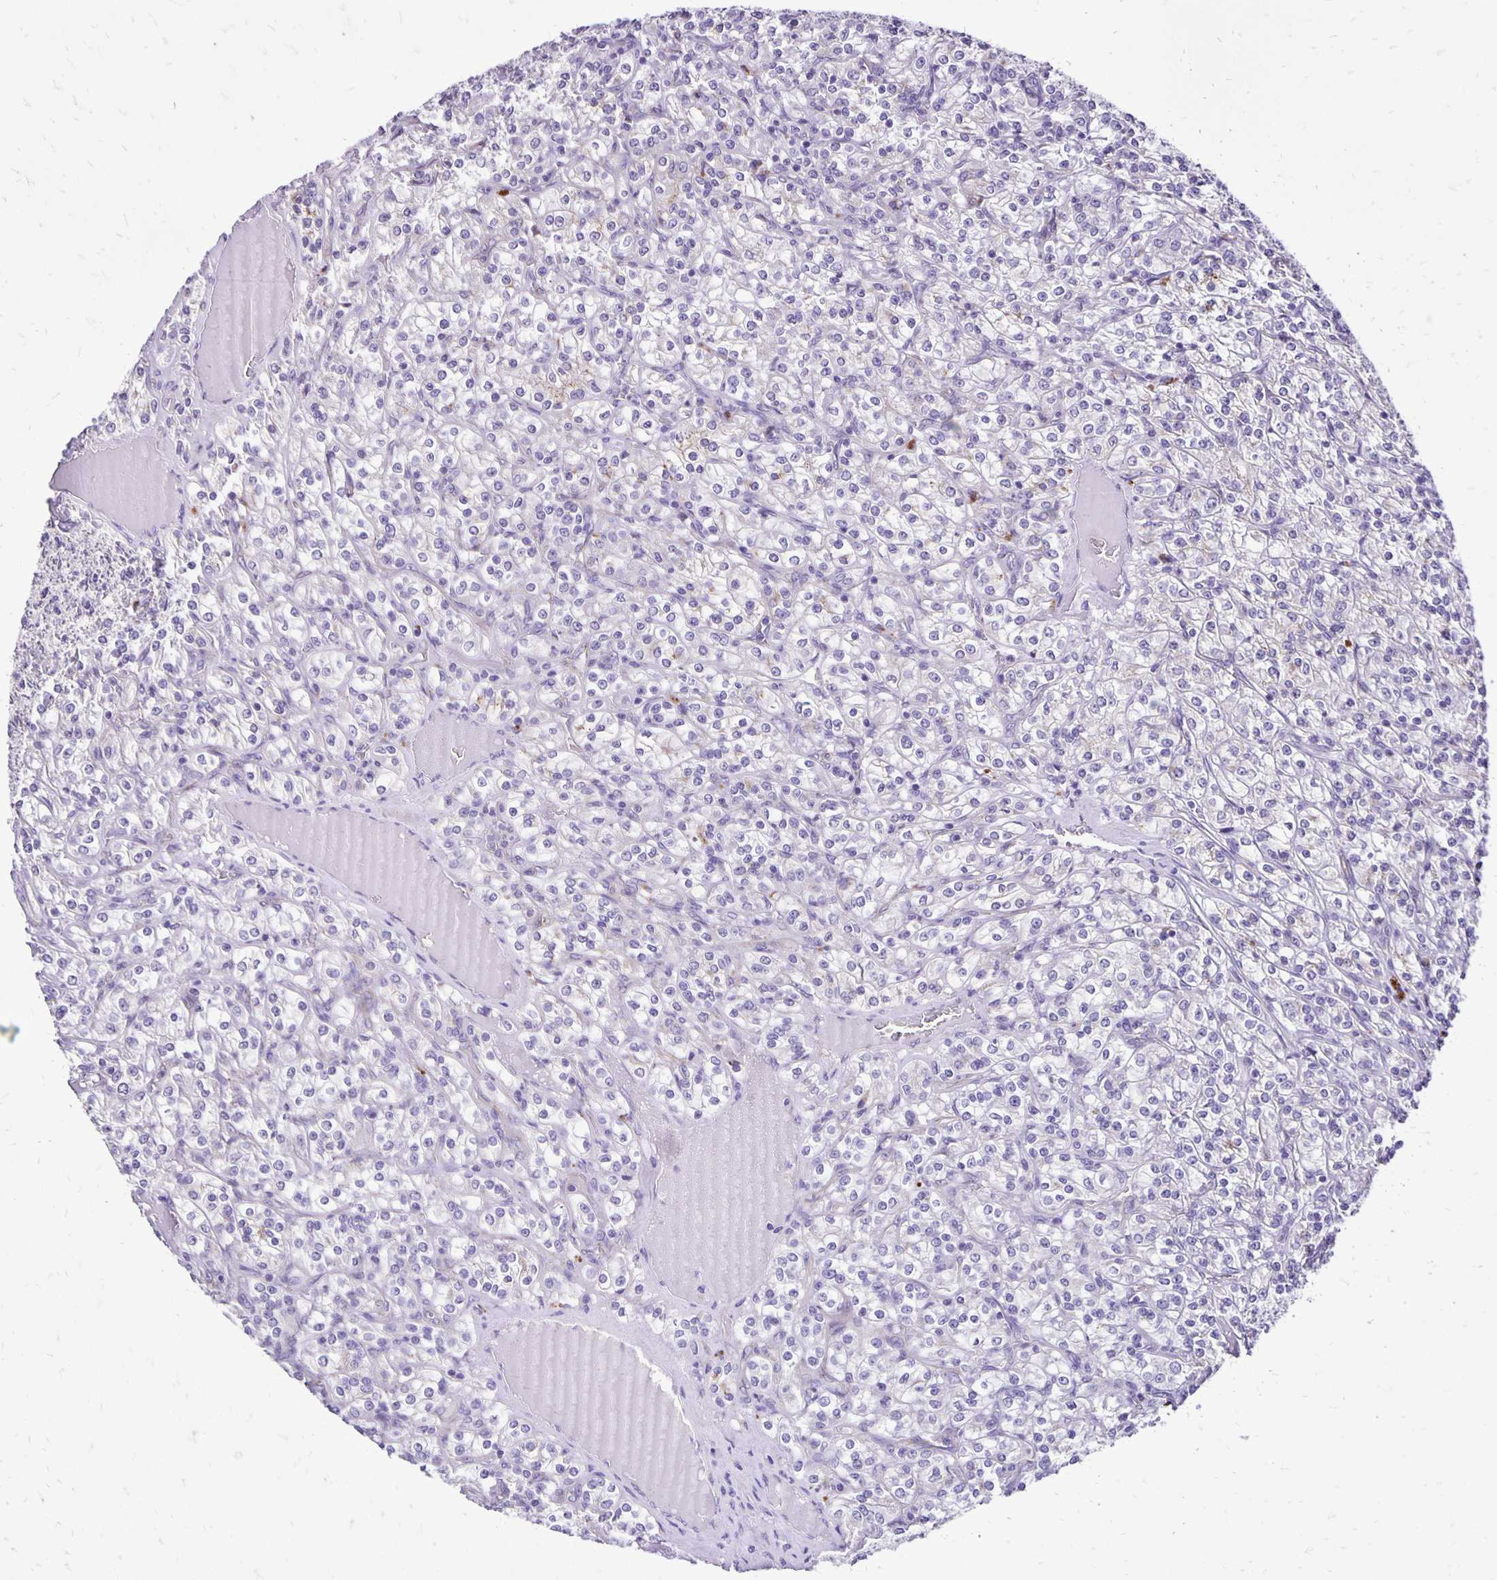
{"staining": {"intensity": "negative", "quantity": "none", "location": "none"}, "tissue": "renal cancer", "cell_type": "Tumor cells", "image_type": "cancer", "snomed": [{"axis": "morphology", "description": "Adenocarcinoma, NOS"}, {"axis": "topography", "description": "Kidney"}], "caption": "Tumor cells are negative for brown protein staining in renal cancer.", "gene": "EIF5A", "patient": {"sex": "male", "age": 77}}